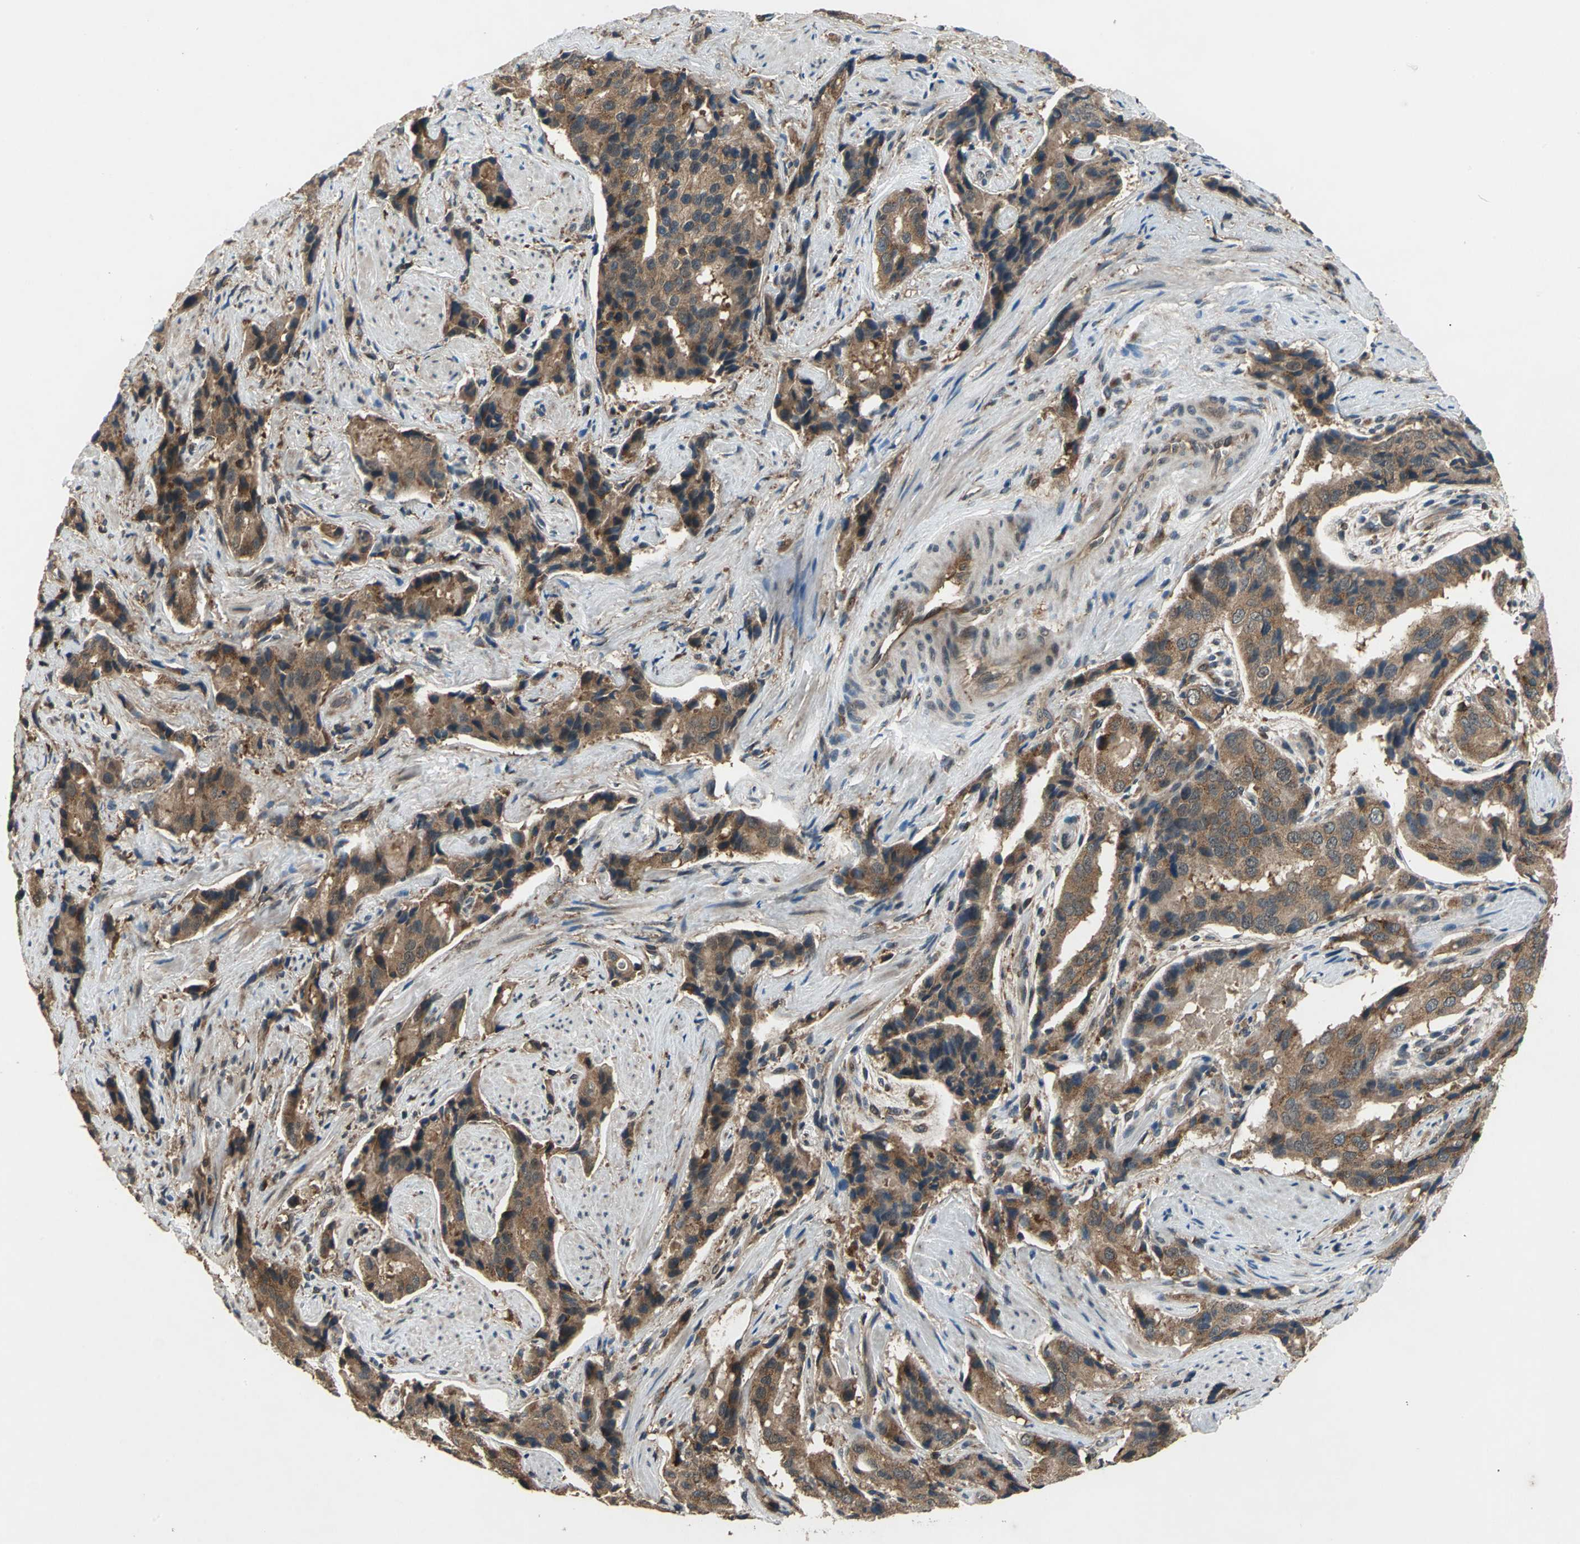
{"staining": {"intensity": "moderate", "quantity": ">75%", "location": "cytoplasmic/membranous"}, "tissue": "prostate cancer", "cell_type": "Tumor cells", "image_type": "cancer", "snomed": [{"axis": "morphology", "description": "Adenocarcinoma, High grade"}, {"axis": "topography", "description": "Prostate"}], "caption": "Immunohistochemistry (IHC) image of neoplastic tissue: high-grade adenocarcinoma (prostate) stained using immunohistochemistry (IHC) demonstrates medium levels of moderate protein expression localized specifically in the cytoplasmic/membranous of tumor cells, appearing as a cytoplasmic/membranous brown color.", "gene": "NFKBIE", "patient": {"sex": "male", "age": 58}}